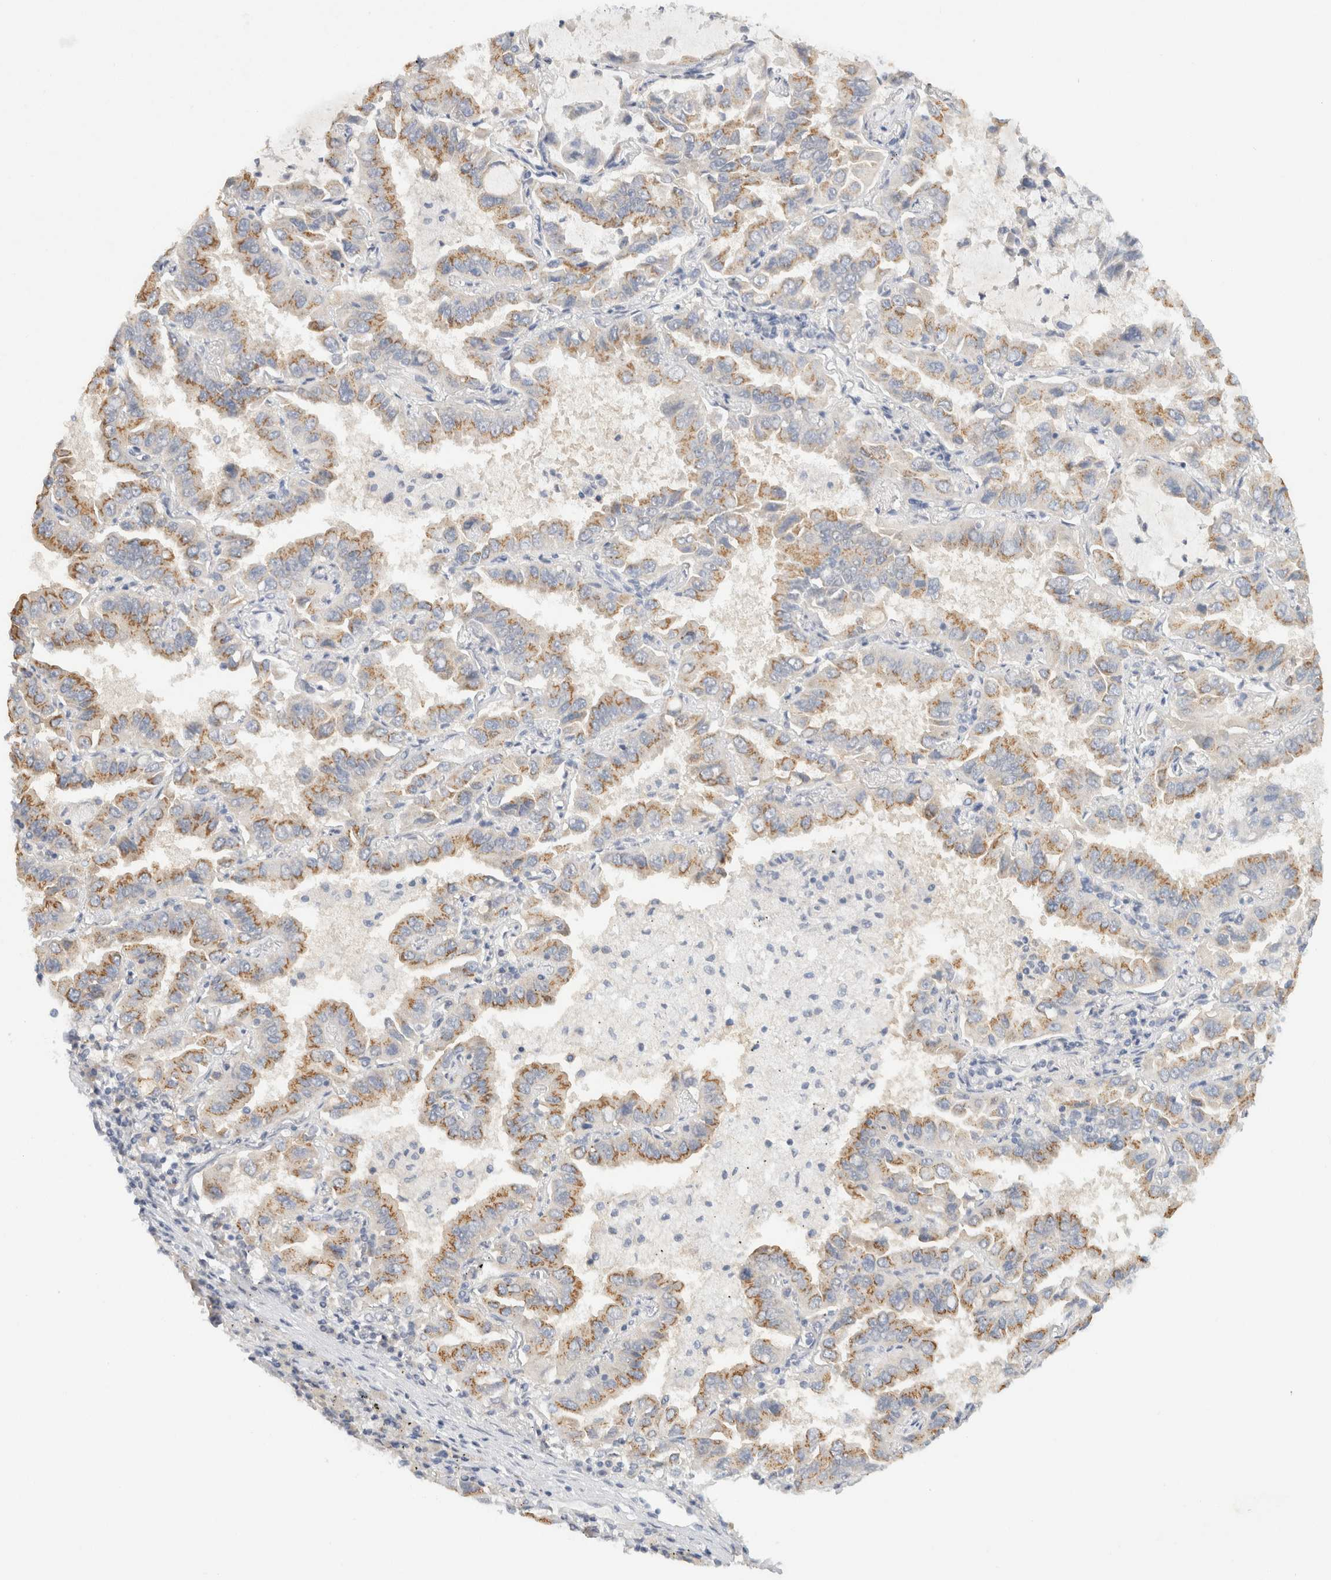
{"staining": {"intensity": "moderate", "quantity": ">75%", "location": "cytoplasmic/membranous"}, "tissue": "lung cancer", "cell_type": "Tumor cells", "image_type": "cancer", "snomed": [{"axis": "morphology", "description": "Adenocarcinoma, NOS"}, {"axis": "topography", "description": "Lung"}], "caption": "Moderate cytoplasmic/membranous protein expression is present in approximately >75% of tumor cells in adenocarcinoma (lung).", "gene": "CHRM4", "patient": {"sex": "male", "age": 64}}